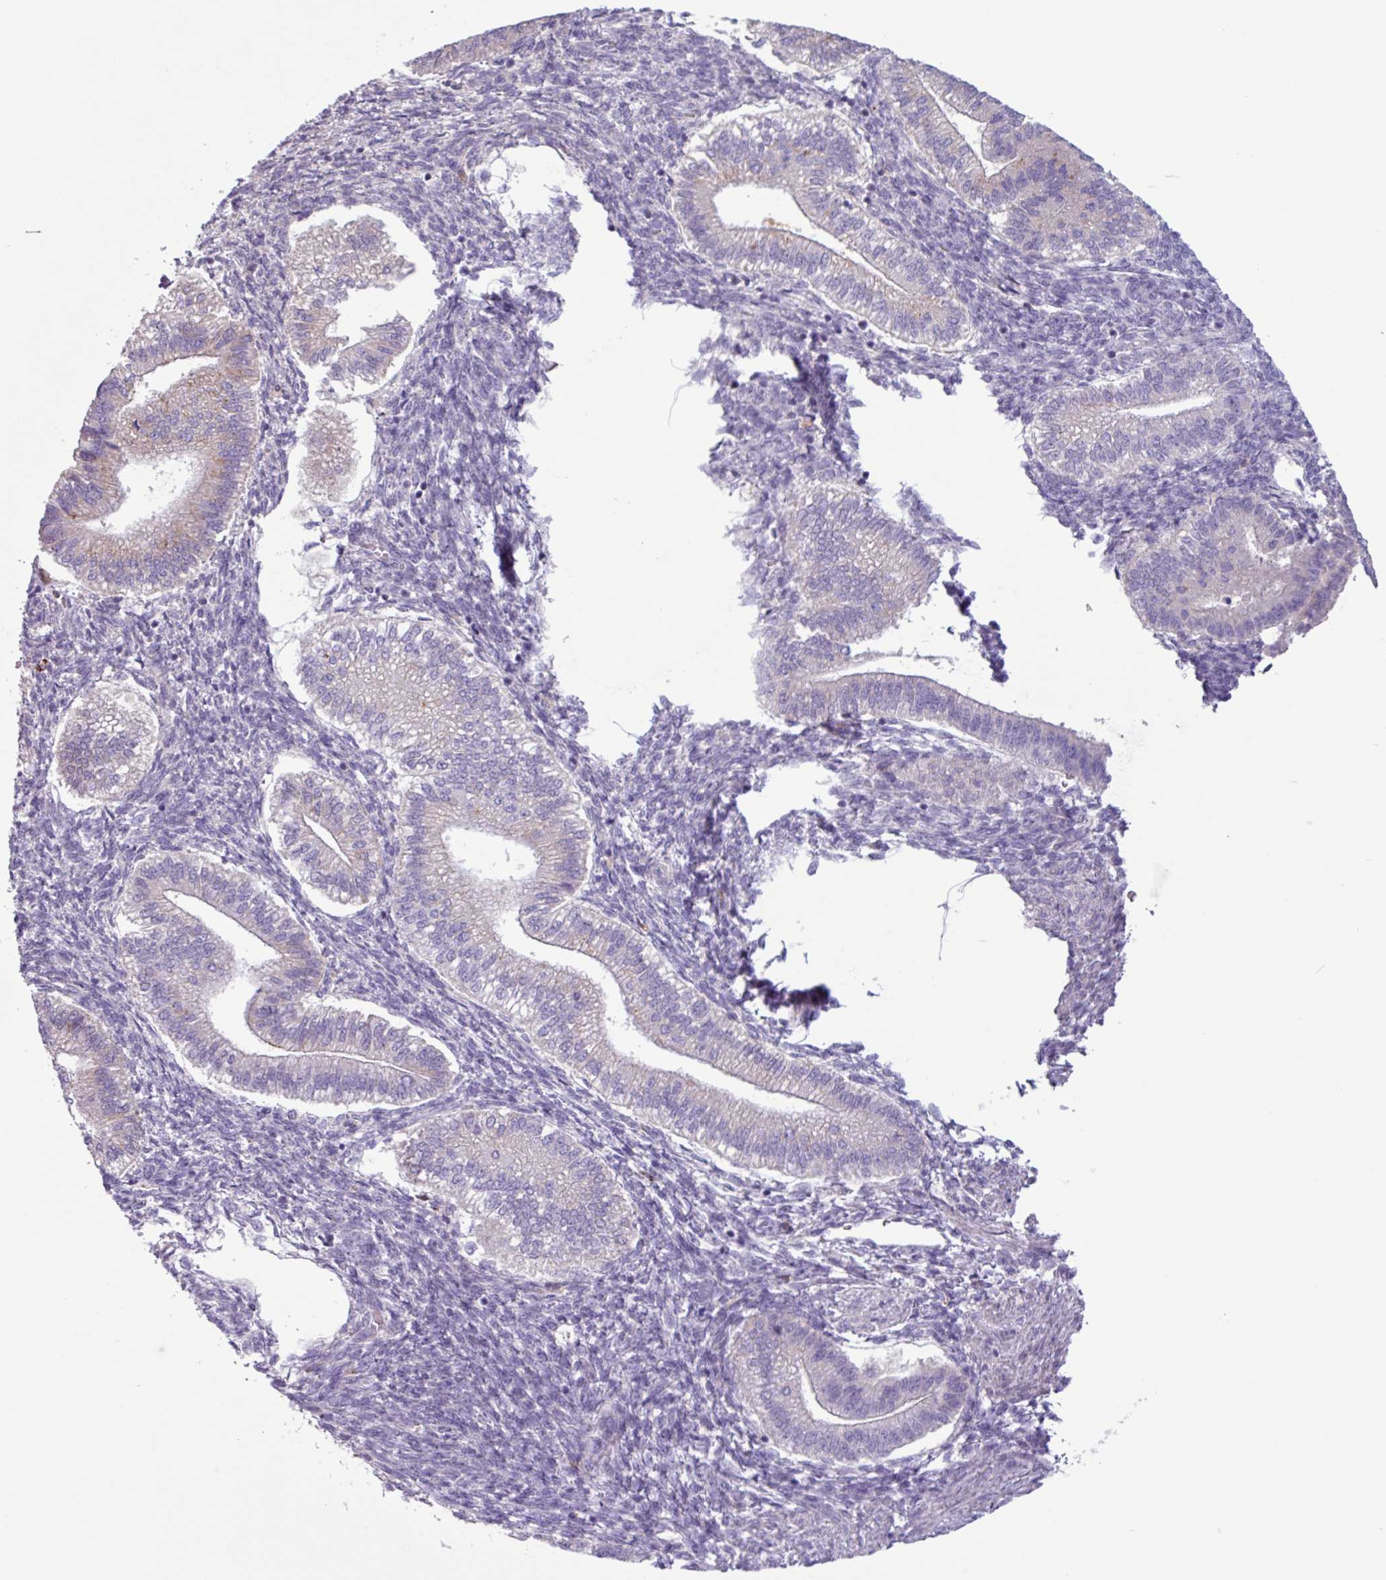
{"staining": {"intensity": "negative", "quantity": "none", "location": "none"}, "tissue": "endometrium", "cell_type": "Cells in endometrial stroma", "image_type": "normal", "snomed": [{"axis": "morphology", "description": "Normal tissue, NOS"}, {"axis": "topography", "description": "Endometrium"}], "caption": "This is an IHC photomicrograph of normal endometrium. There is no positivity in cells in endometrial stroma.", "gene": "C4A", "patient": {"sex": "female", "age": 25}}